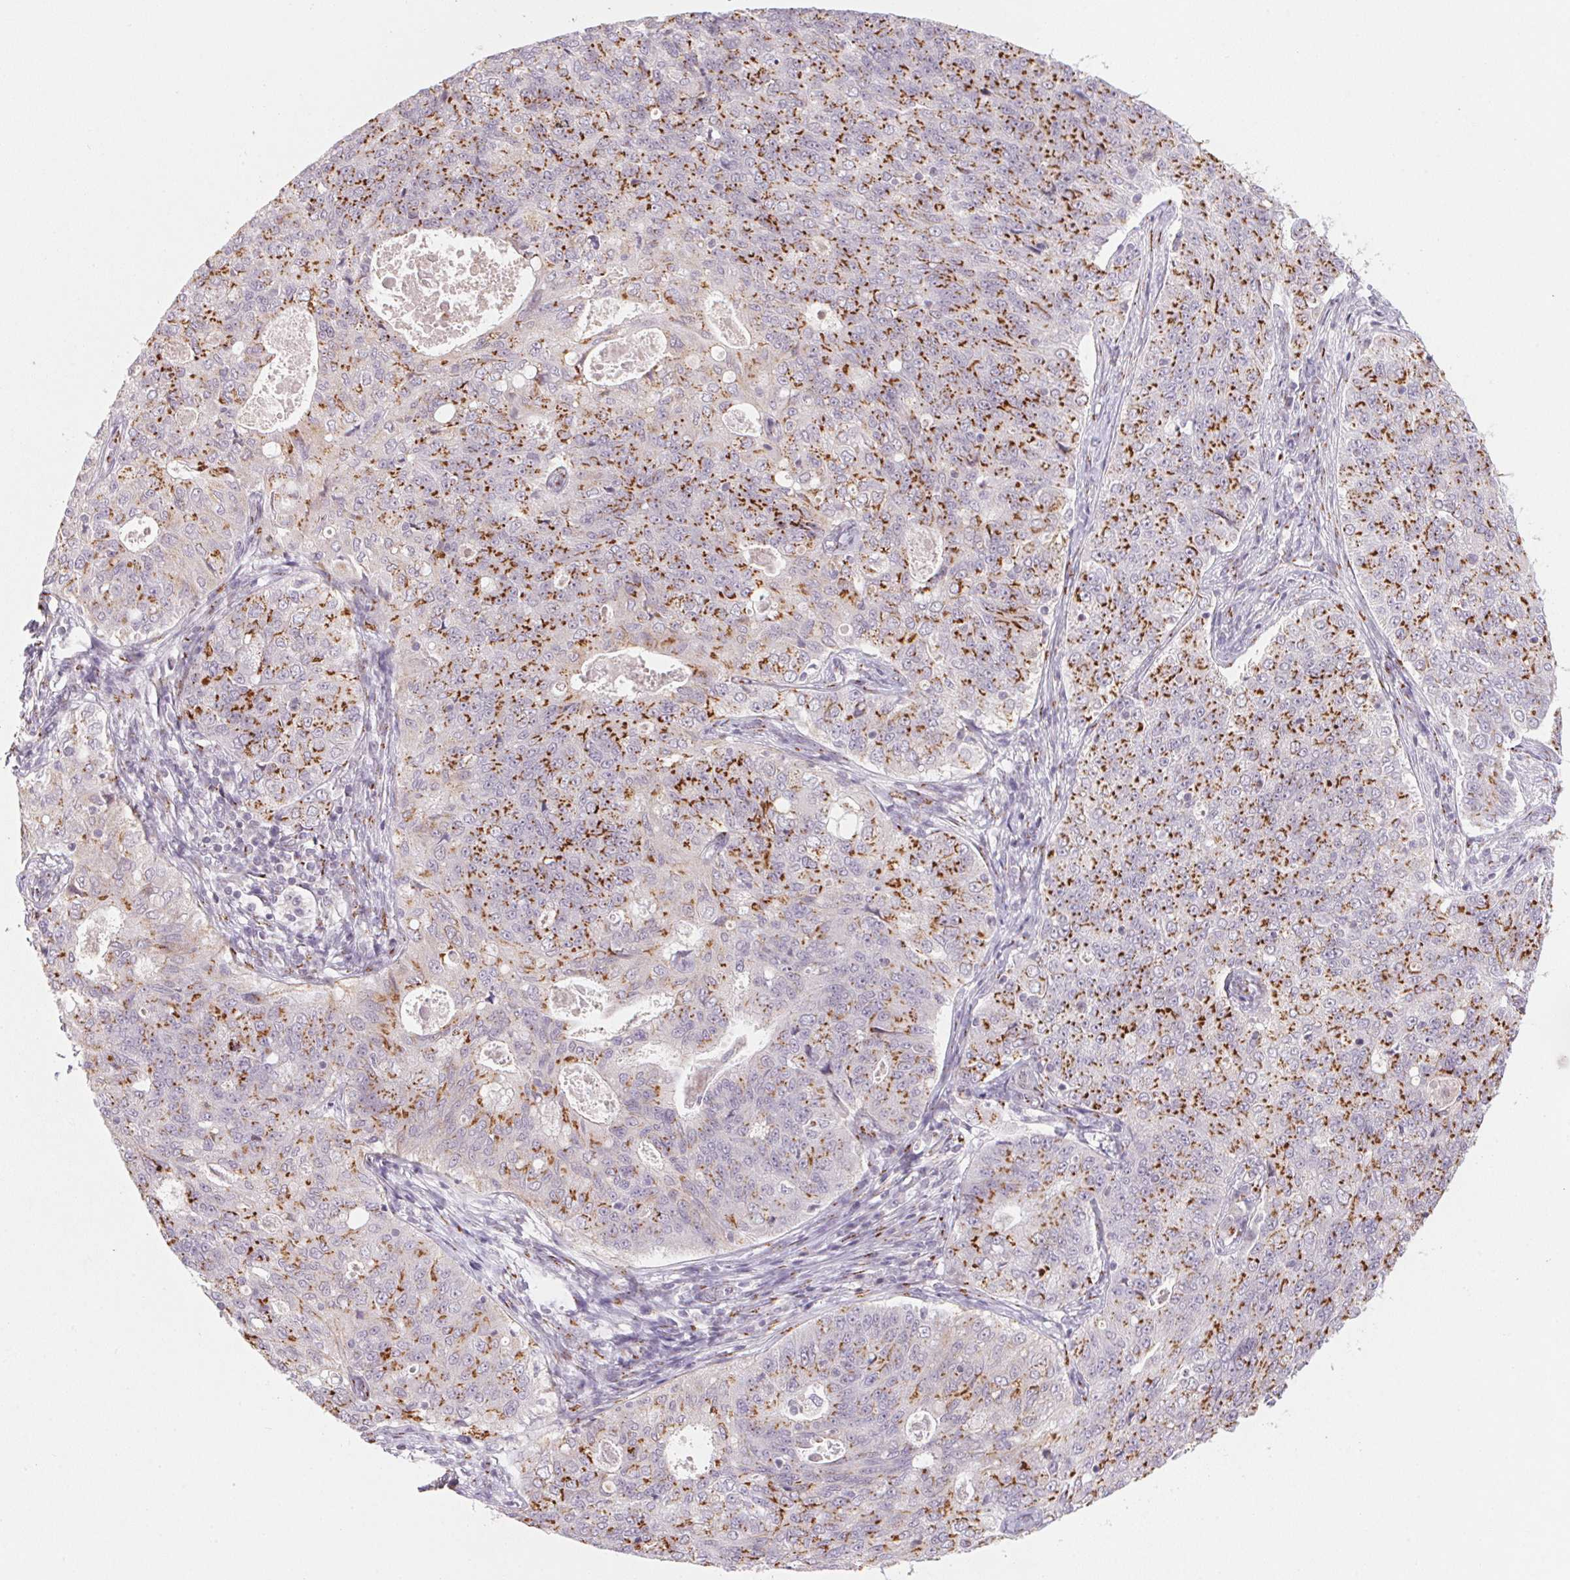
{"staining": {"intensity": "strong", "quantity": "25%-75%", "location": "cytoplasmic/membranous"}, "tissue": "endometrial cancer", "cell_type": "Tumor cells", "image_type": "cancer", "snomed": [{"axis": "morphology", "description": "Adenocarcinoma, NOS"}, {"axis": "topography", "description": "Endometrium"}], "caption": "High-power microscopy captured an immunohistochemistry (IHC) photomicrograph of endometrial cancer (adenocarcinoma), revealing strong cytoplasmic/membranous staining in approximately 25%-75% of tumor cells.", "gene": "RAB22A", "patient": {"sex": "female", "age": 43}}